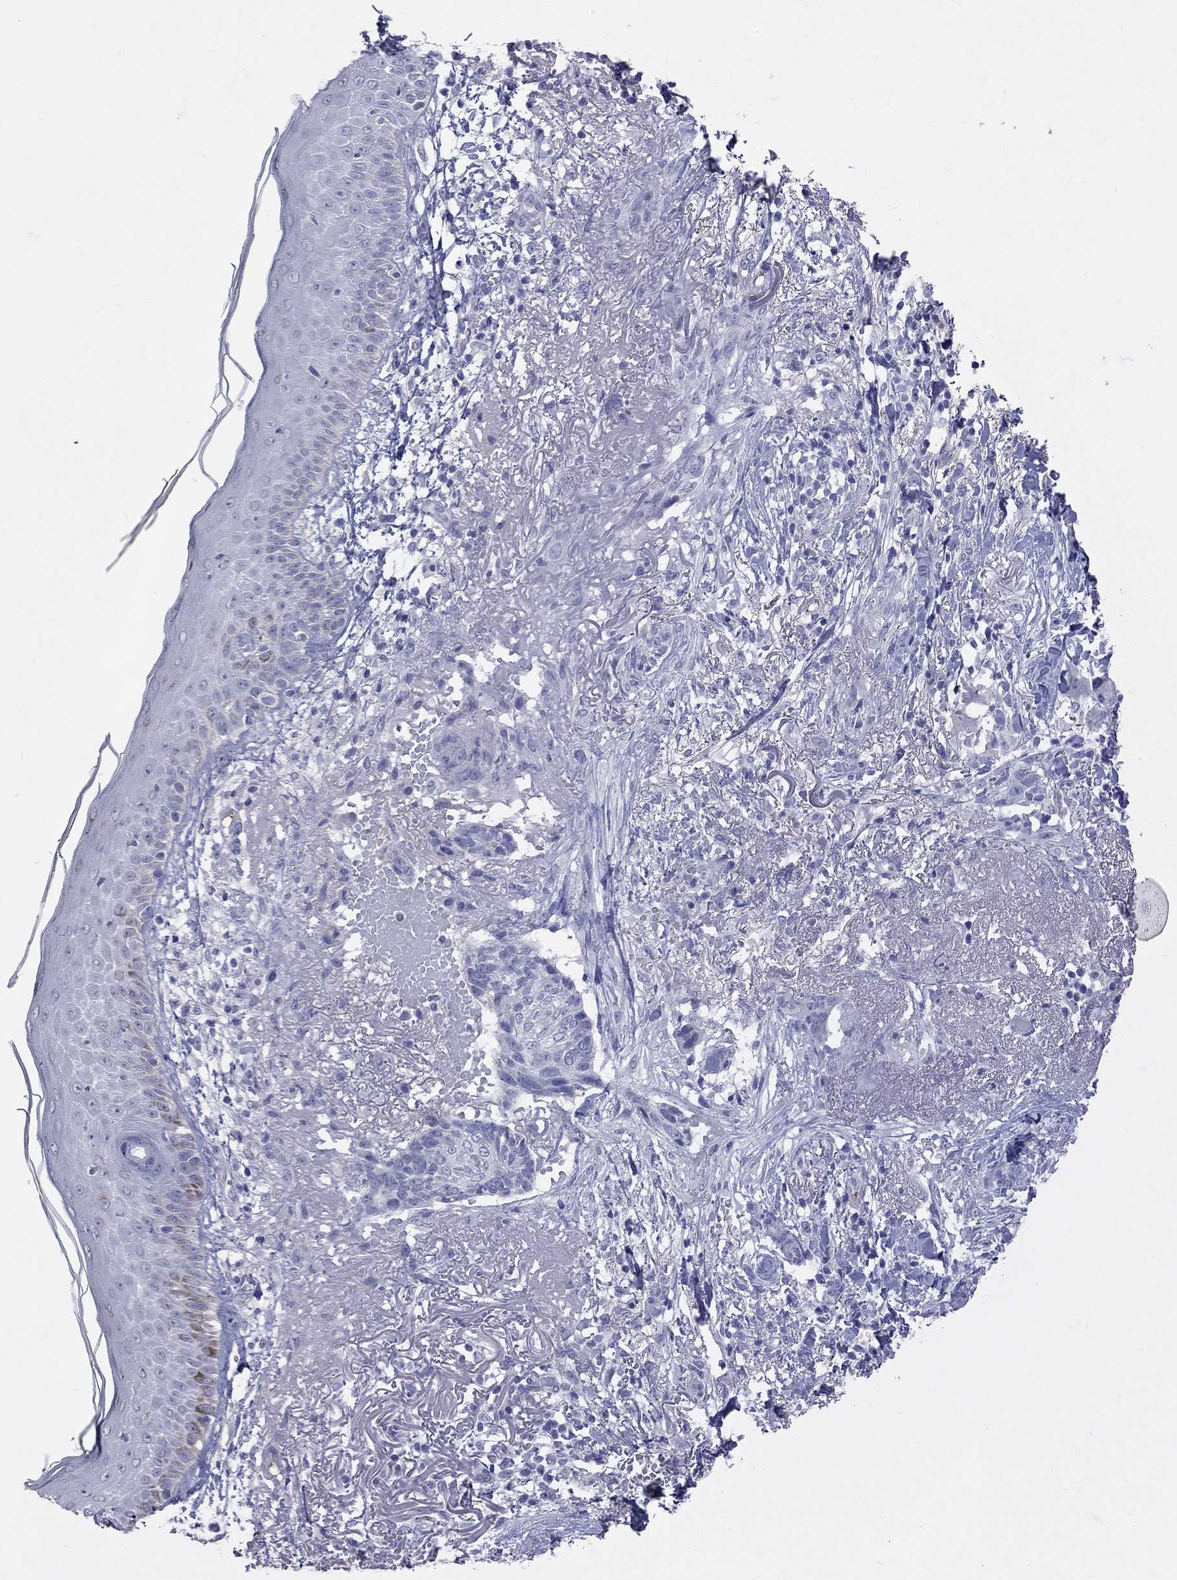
{"staining": {"intensity": "negative", "quantity": "none", "location": "none"}, "tissue": "skin cancer", "cell_type": "Tumor cells", "image_type": "cancer", "snomed": [{"axis": "morphology", "description": "Normal tissue, NOS"}, {"axis": "morphology", "description": "Basal cell carcinoma"}, {"axis": "topography", "description": "Skin"}], "caption": "Immunohistochemistry image of neoplastic tissue: skin cancer (basal cell carcinoma) stained with DAB (3,3'-diaminobenzidine) exhibits no significant protein expression in tumor cells.", "gene": "KCND2", "patient": {"sex": "male", "age": 84}}